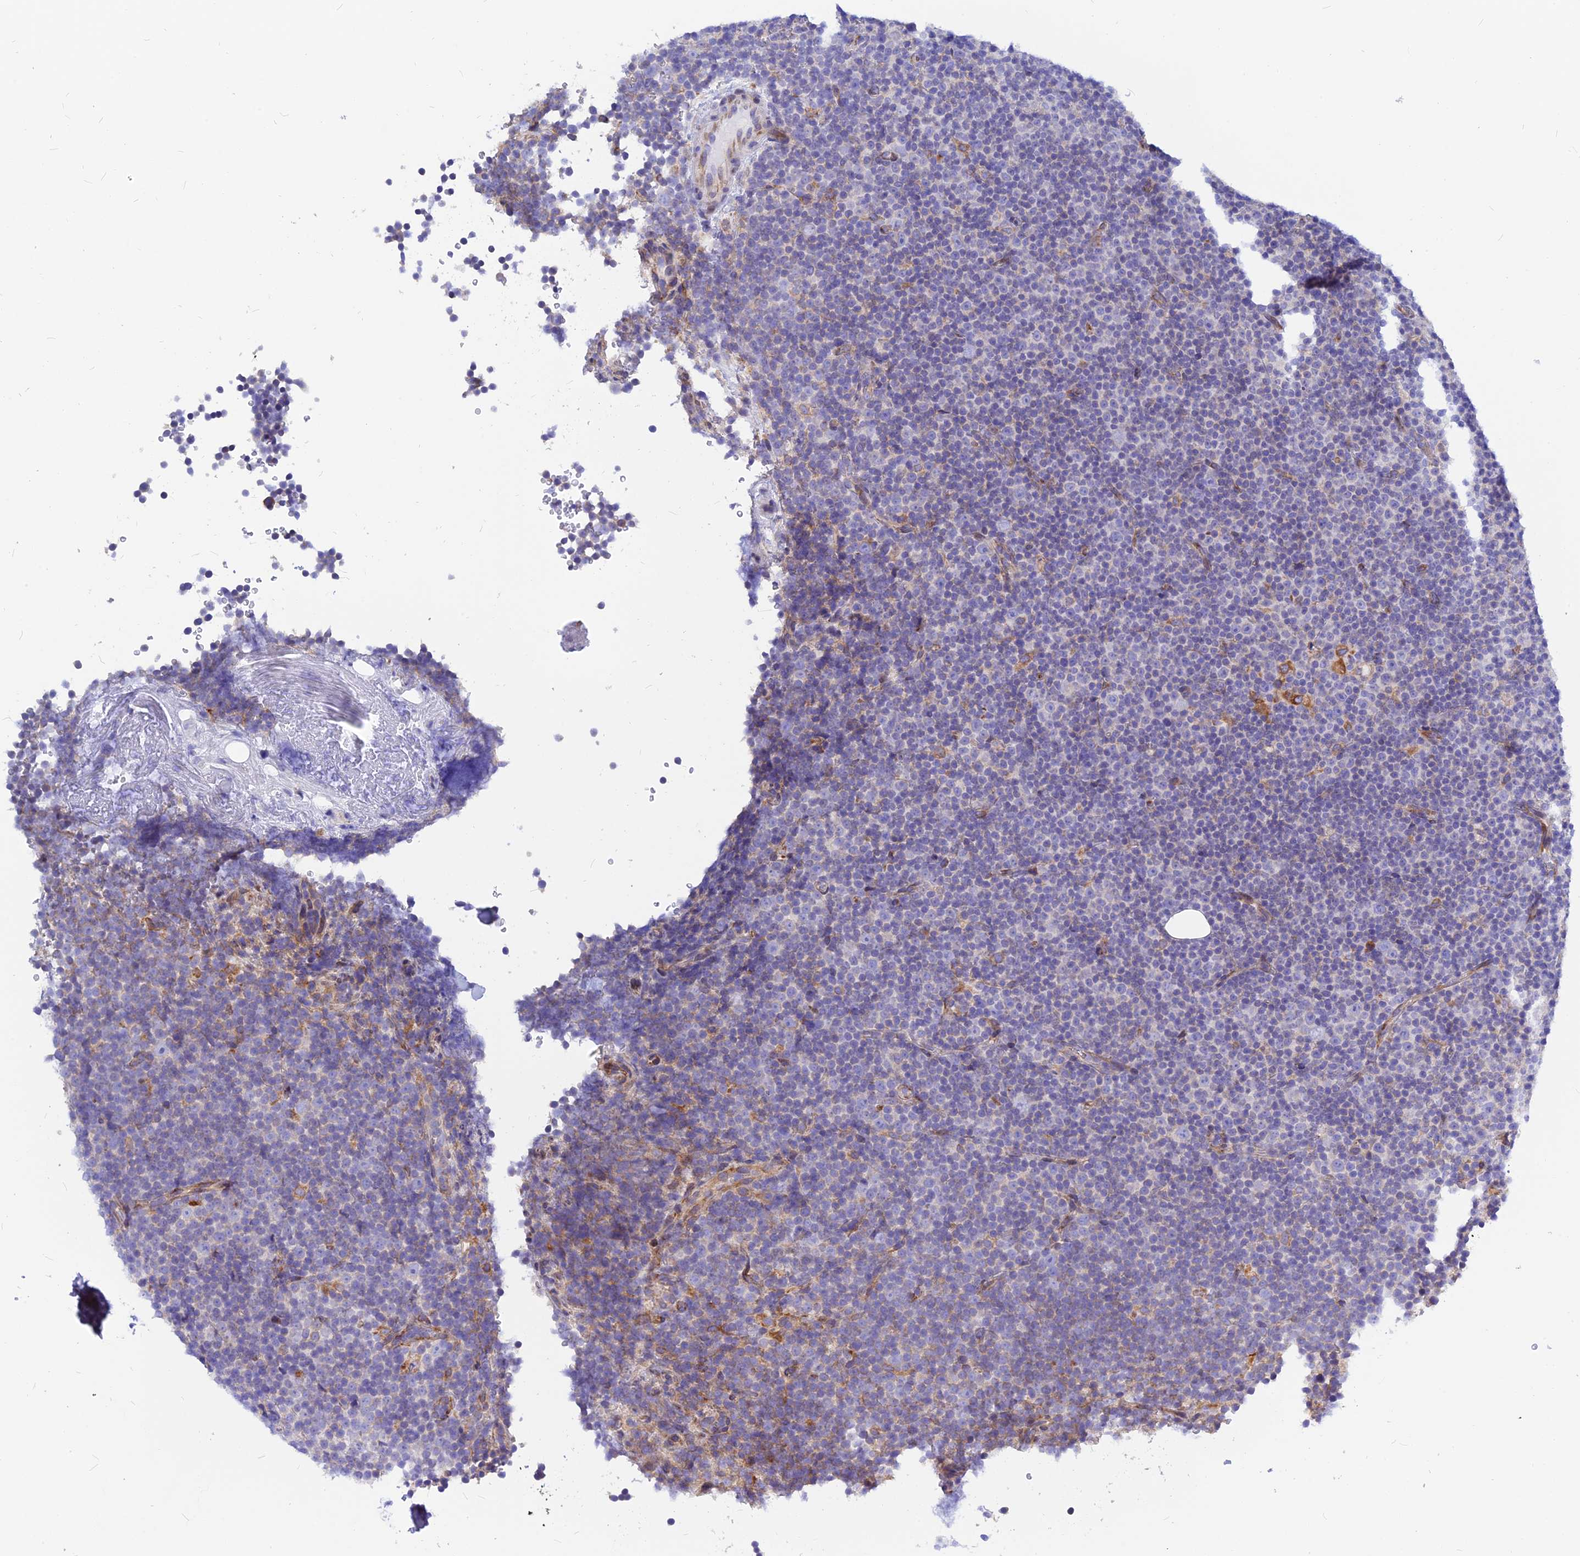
{"staining": {"intensity": "negative", "quantity": "none", "location": "none"}, "tissue": "lymphoma", "cell_type": "Tumor cells", "image_type": "cancer", "snomed": [{"axis": "morphology", "description": "Malignant lymphoma, non-Hodgkin's type, Low grade"}, {"axis": "topography", "description": "Lymph node"}], "caption": "High magnification brightfield microscopy of malignant lymphoma, non-Hodgkin's type (low-grade) stained with DAB (brown) and counterstained with hematoxylin (blue): tumor cells show no significant staining. The staining is performed using DAB brown chromogen with nuclei counter-stained in using hematoxylin.", "gene": "CNOT6", "patient": {"sex": "female", "age": 67}}